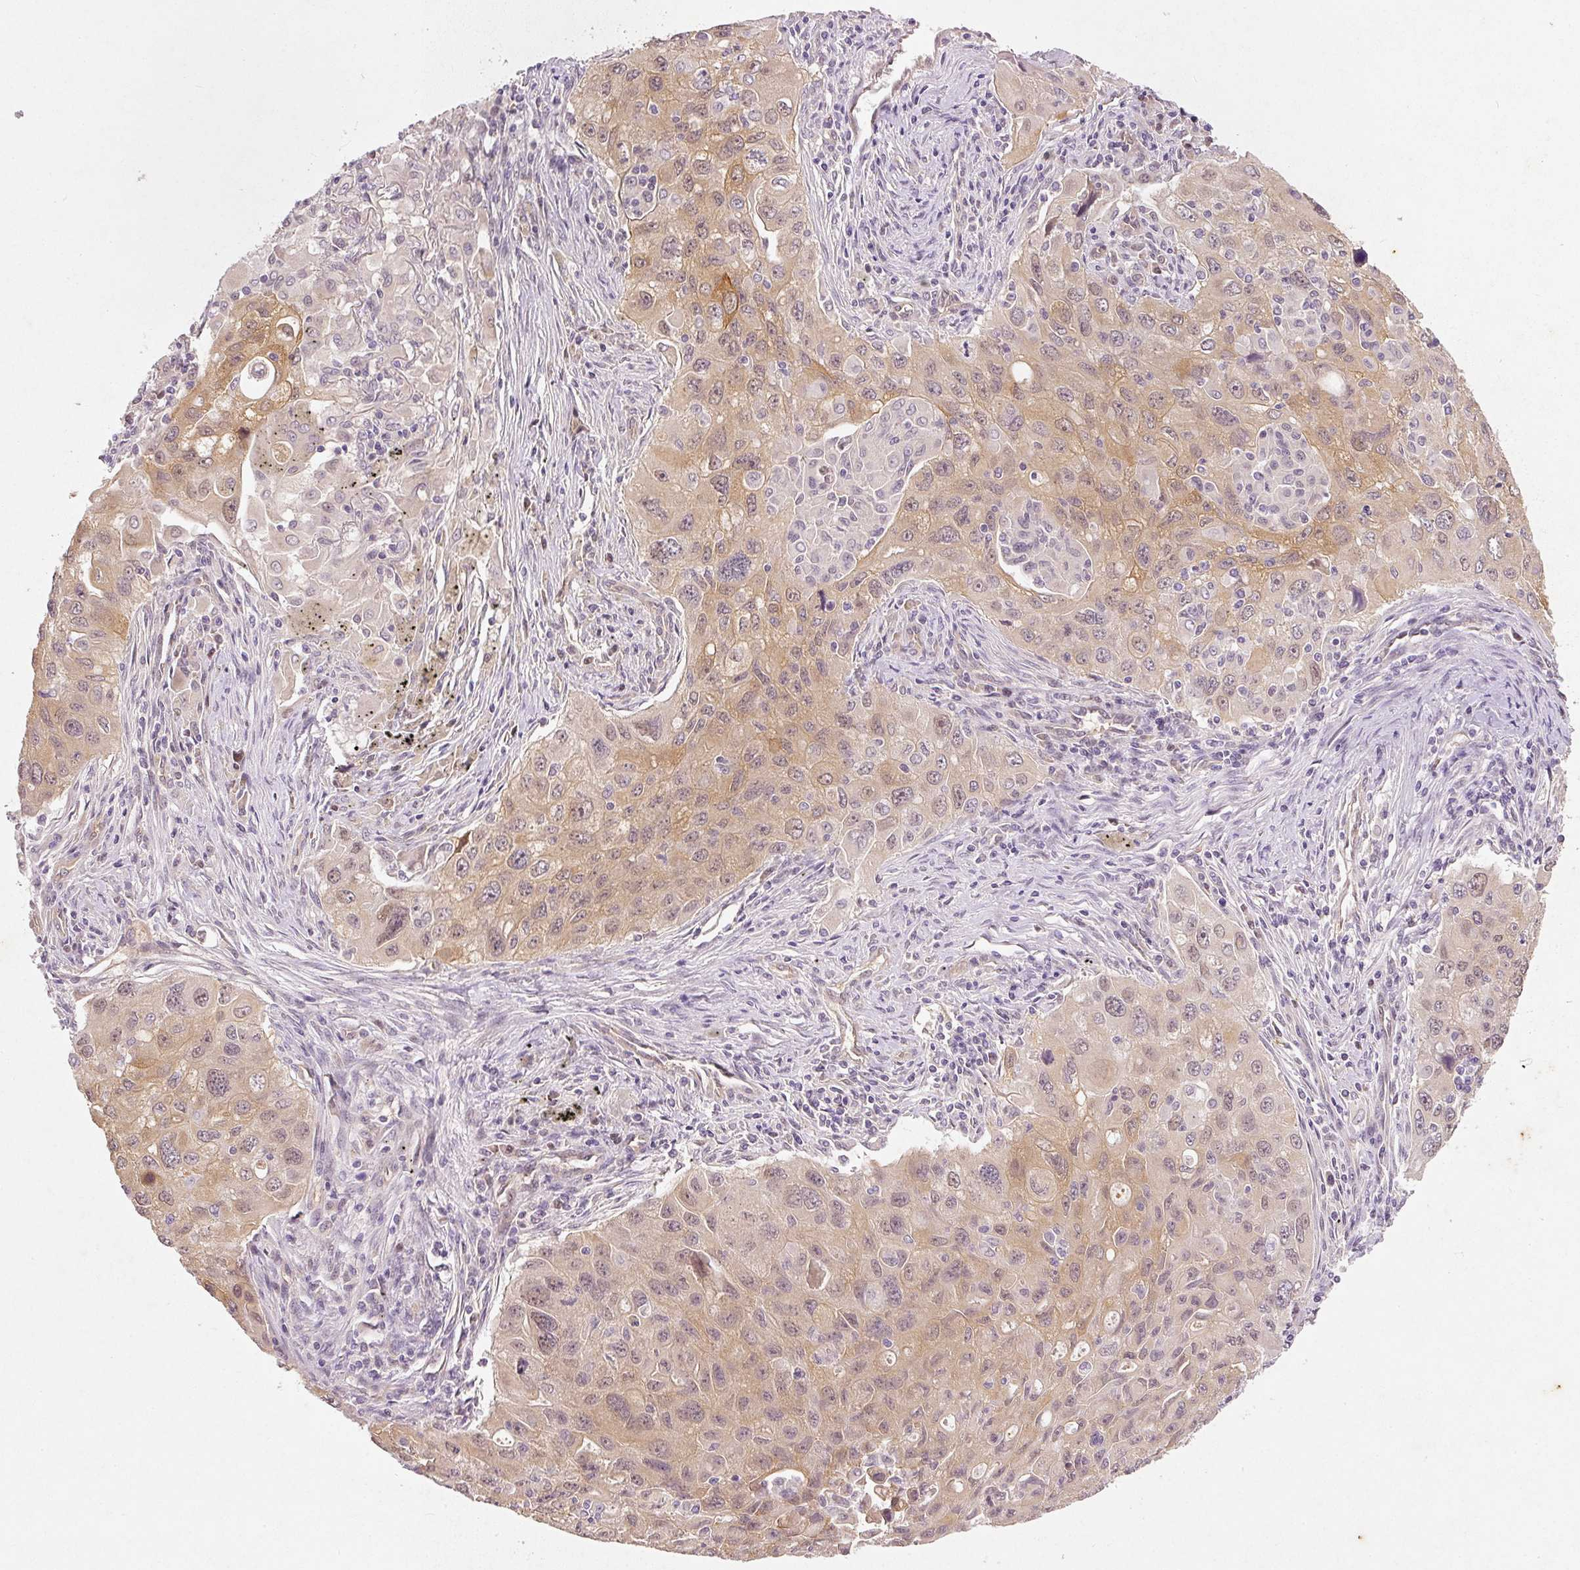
{"staining": {"intensity": "moderate", "quantity": ">75%", "location": "cytoplasmic/membranous"}, "tissue": "lung cancer", "cell_type": "Tumor cells", "image_type": "cancer", "snomed": [{"axis": "morphology", "description": "Adenocarcinoma, NOS"}, {"axis": "morphology", "description": "Adenocarcinoma, metastatic, NOS"}, {"axis": "topography", "description": "Lymph node"}, {"axis": "topography", "description": "Lung"}], "caption": "Human lung cancer (adenocarcinoma) stained with a brown dye exhibits moderate cytoplasmic/membranous positive positivity in about >75% of tumor cells.", "gene": "RGL2", "patient": {"sex": "female", "age": 42}}